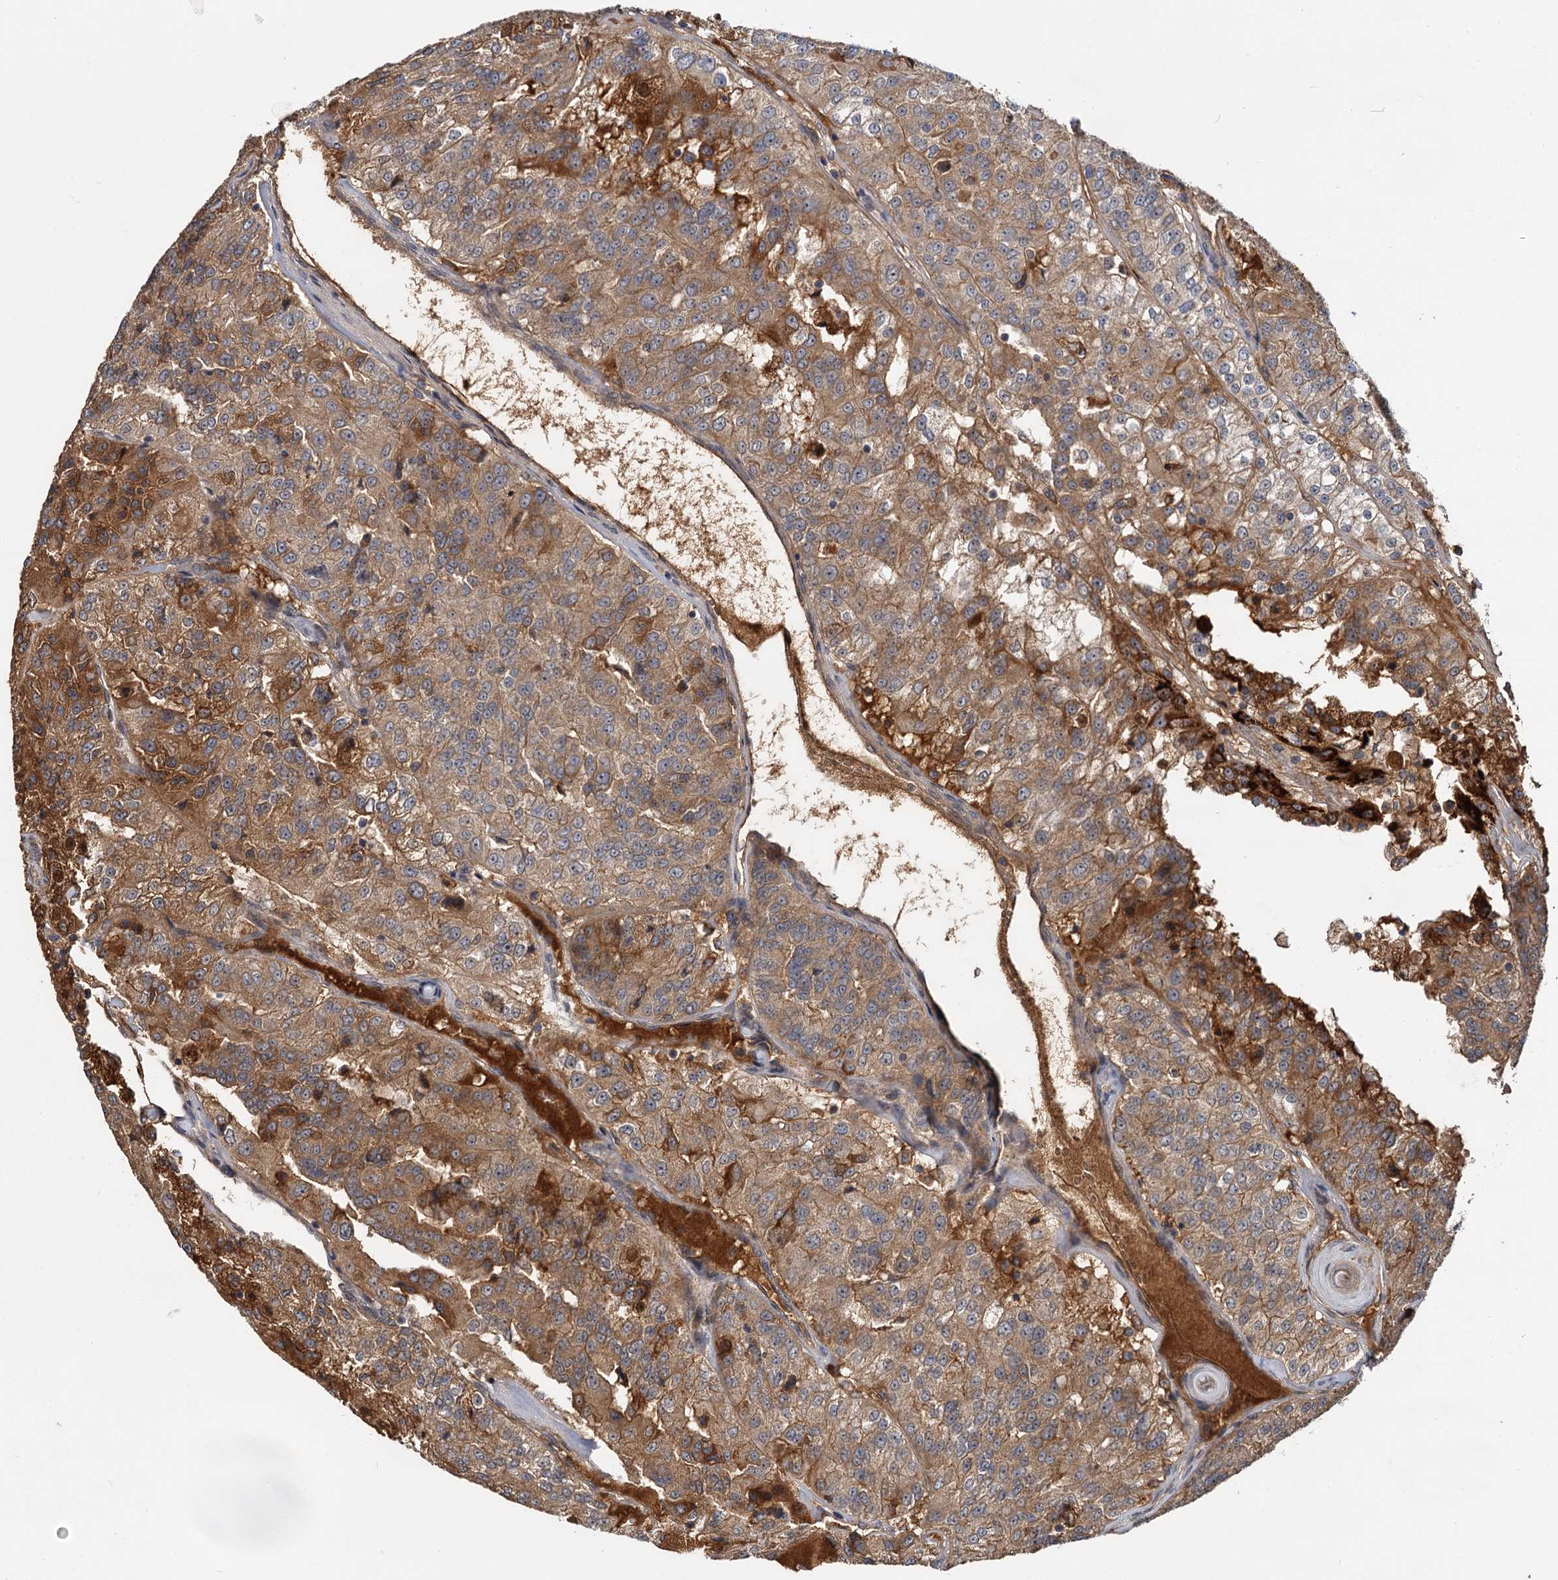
{"staining": {"intensity": "moderate", "quantity": ">75%", "location": "cytoplasmic/membranous"}, "tissue": "renal cancer", "cell_type": "Tumor cells", "image_type": "cancer", "snomed": [{"axis": "morphology", "description": "Adenocarcinoma, NOS"}, {"axis": "topography", "description": "Kidney"}], "caption": "Moderate cytoplasmic/membranous positivity for a protein is seen in approximately >75% of tumor cells of renal adenocarcinoma using IHC.", "gene": "MBD6", "patient": {"sex": "female", "age": 63}}